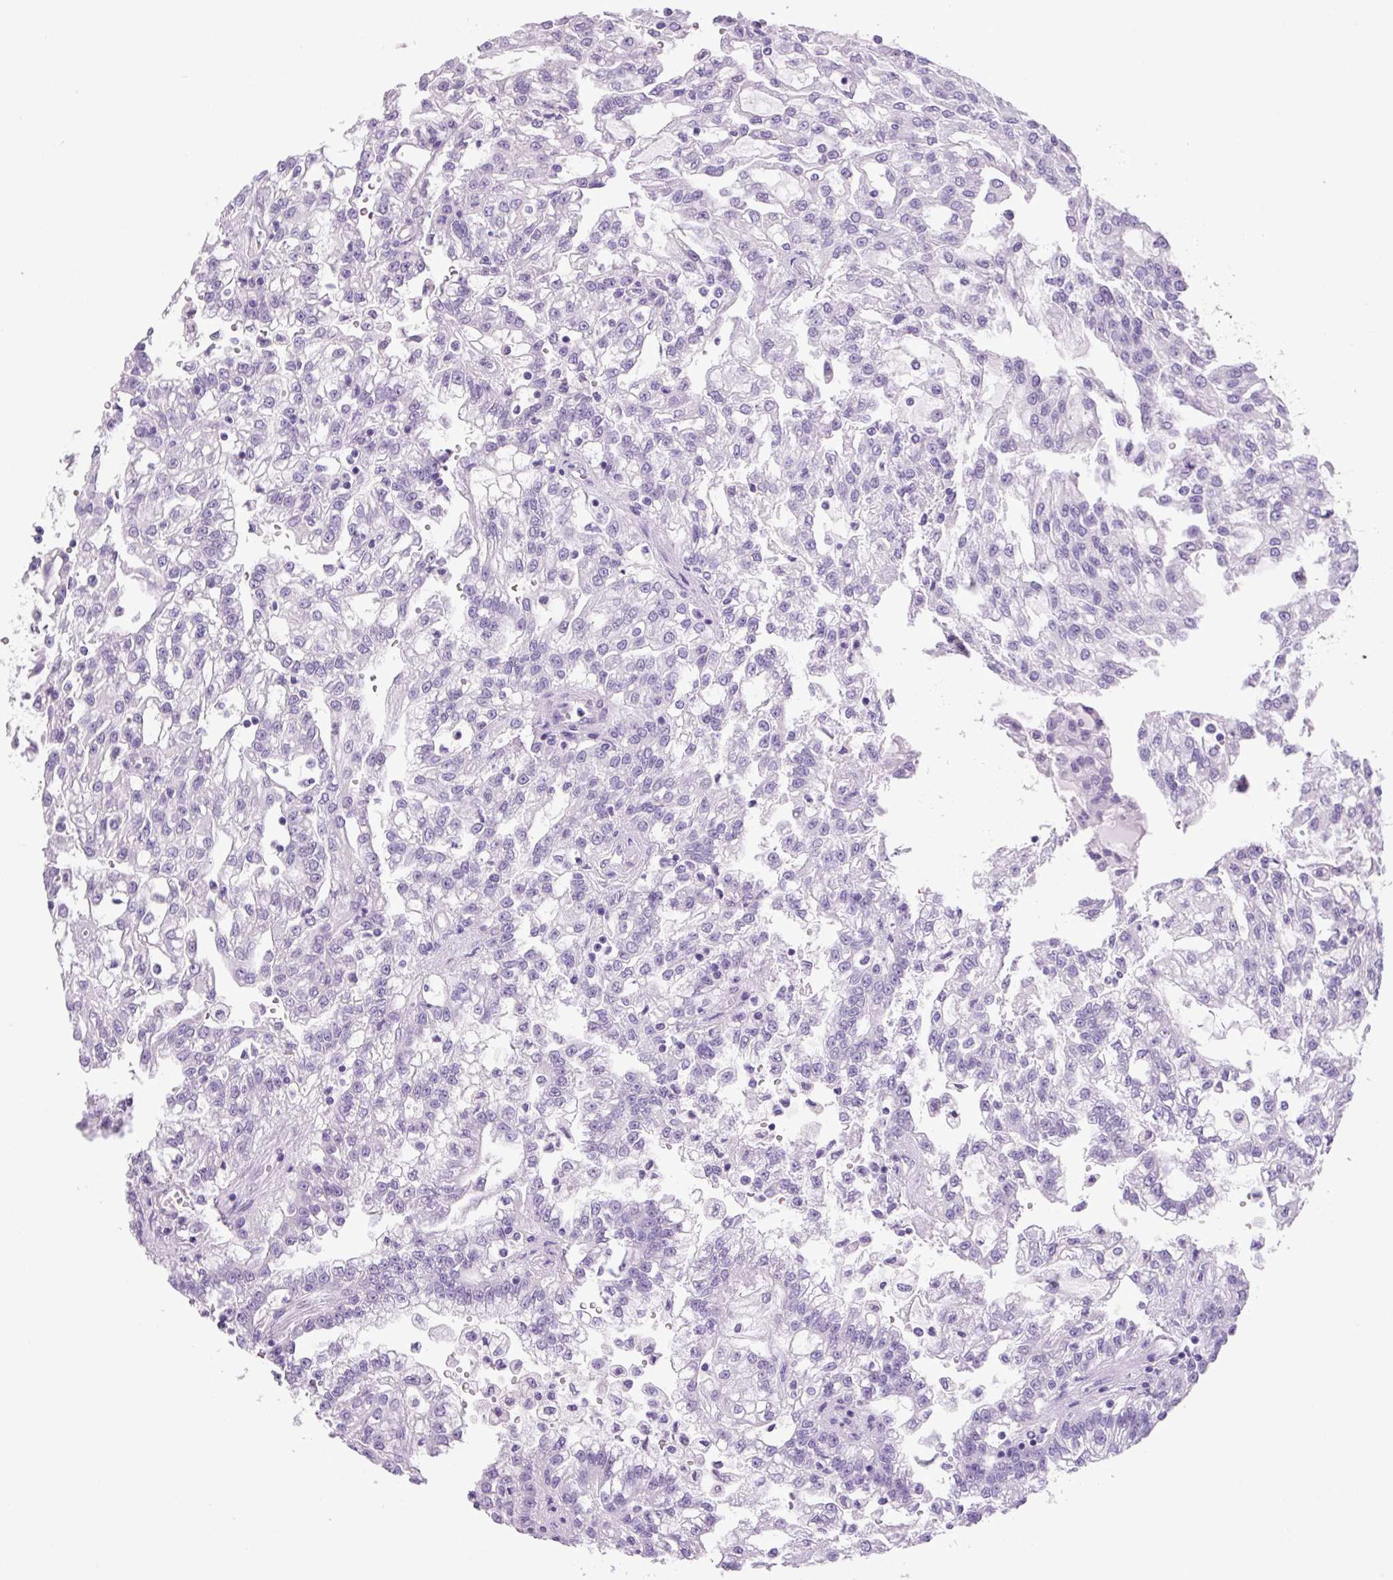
{"staining": {"intensity": "negative", "quantity": "none", "location": "none"}, "tissue": "renal cancer", "cell_type": "Tumor cells", "image_type": "cancer", "snomed": [{"axis": "morphology", "description": "Adenocarcinoma, NOS"}, {"axis": "topography", "description": "Kidney"}], "caption": "The photomicrograph reveals no staining of tumor cells in renal cancer (adenocarcinoma). Nuclei are stained in blue.", "gene": "CHGA", "patient": {"sex": "male", "age": 63}}